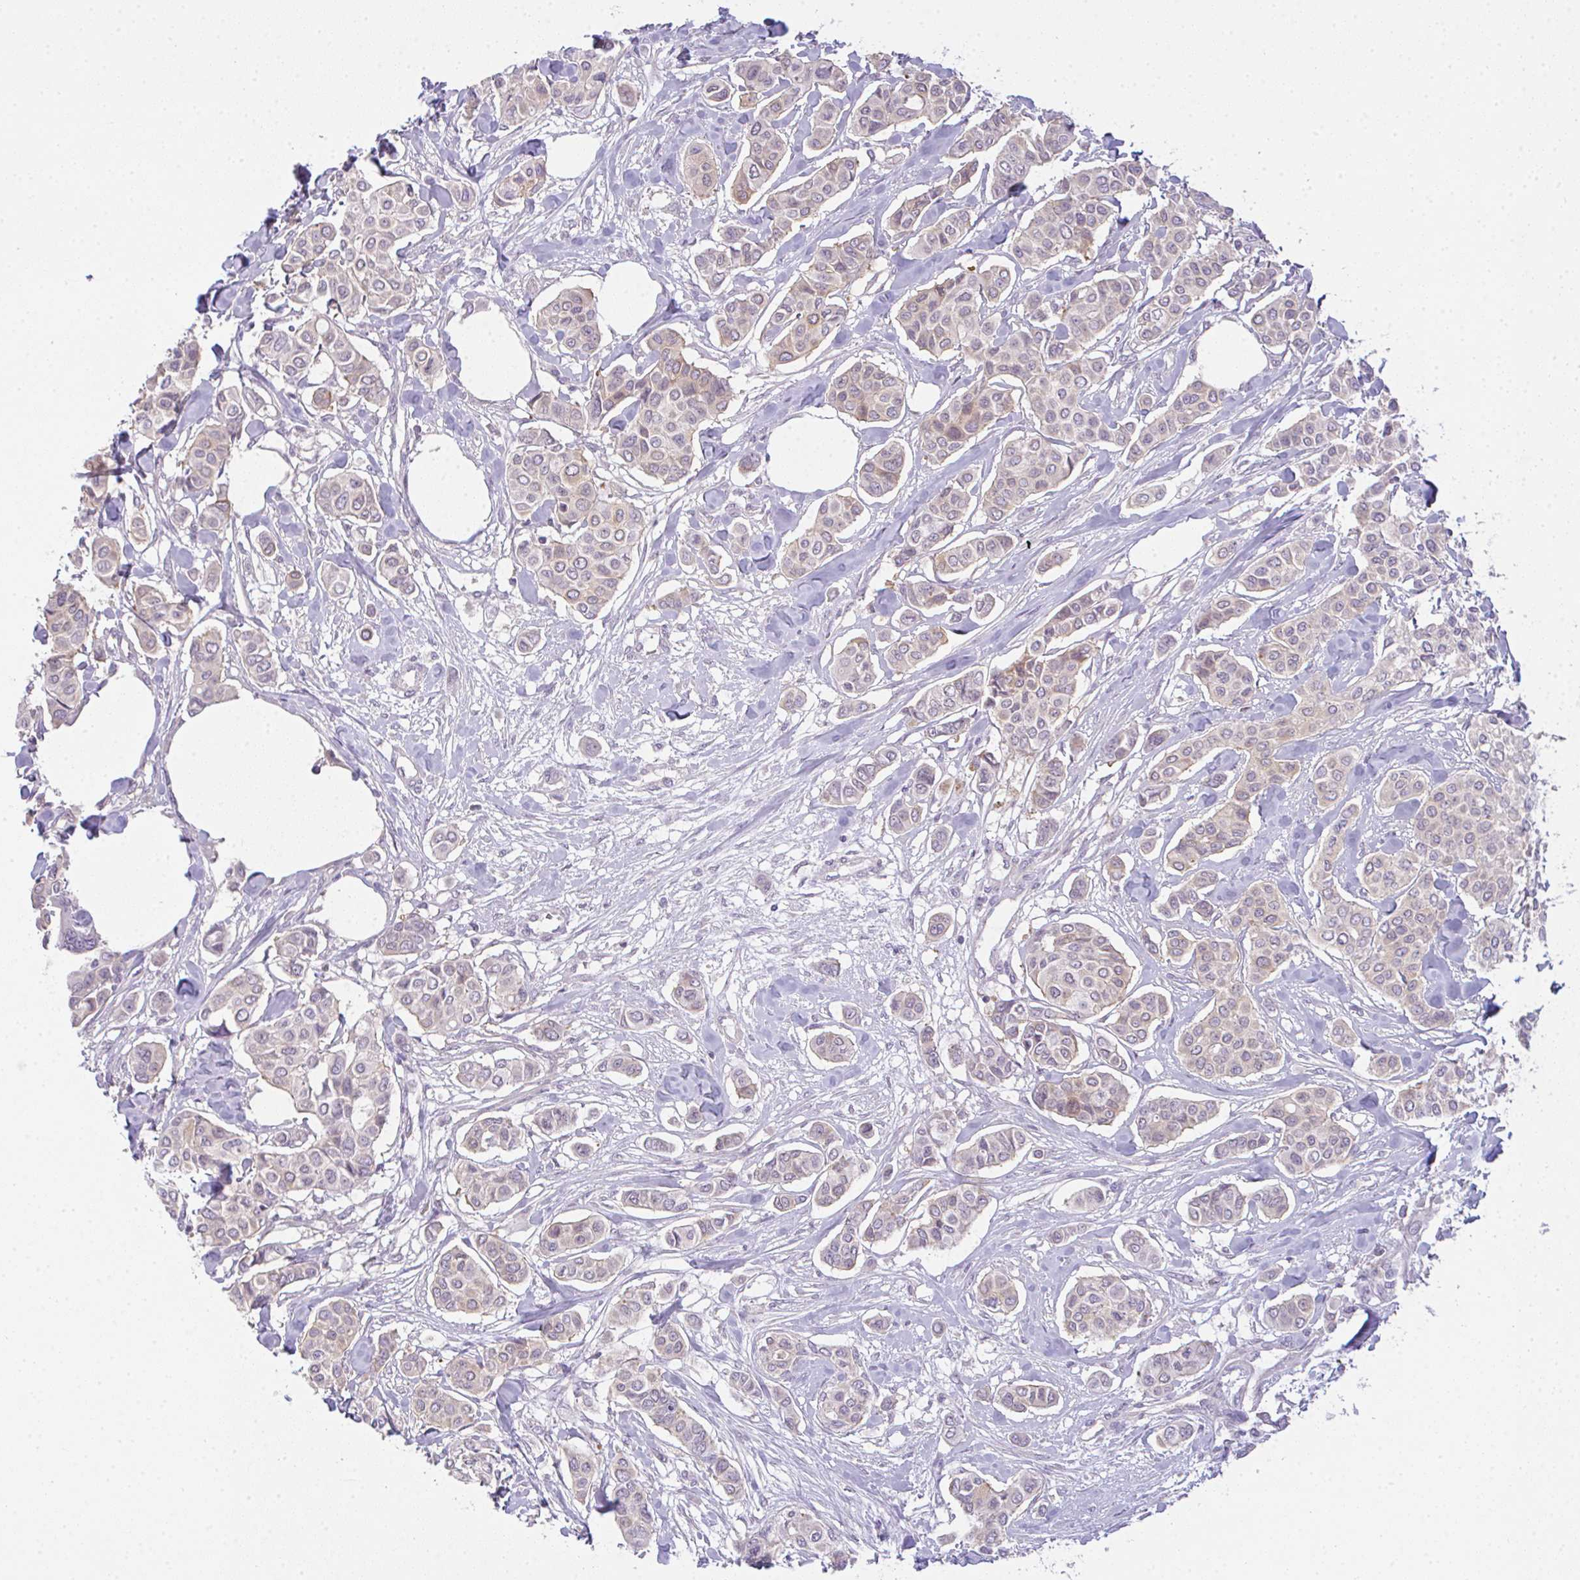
{"staining": {"intensity": "weak", "quantity": "<25%", "location": "cytoplasmic/membranous"}, "tissue": "breast cancer", "cell_type": "Tumor cells", "image_type": "cancer", "snomed": [{"axis": "morphology", "description": "Lobular carcinoma"}, {"axis": "topography", "description": "Breast"}], "caption": "High power microscopy image of an IHC image of breast lobular carcinoma, revealing no significant expression in tumor cells.", "gene": "CSE1L", "patient": {"sex": "female", "age": 51}}